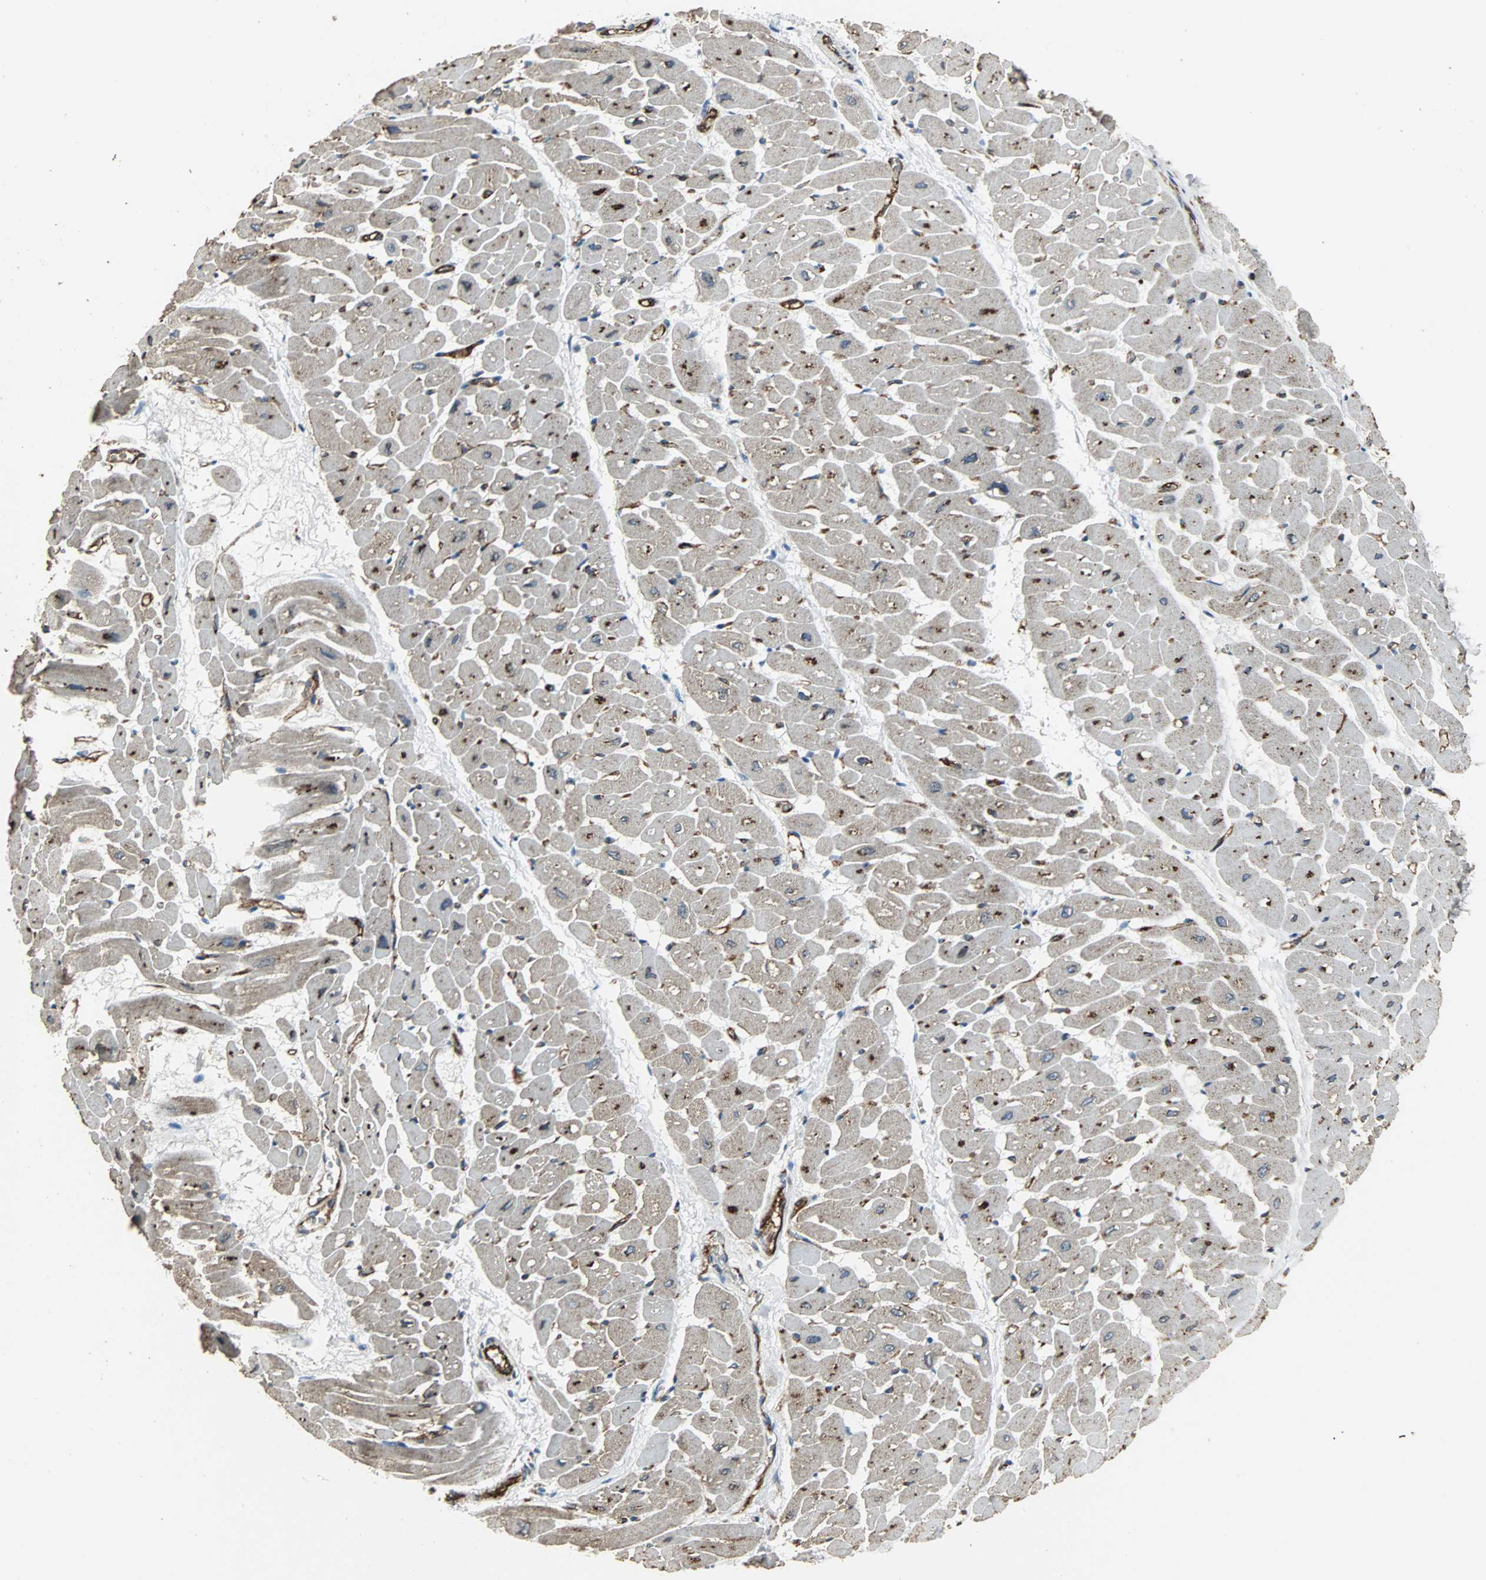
{"staining": {"intensity": "strong", "quantity": ">75%", "location": "cytoplasmic/membranous"}, "tissue": "heart muscle", "cell_type": "Cardiomyocytes", "image_type": "normal", "snomed": [{"axis": "morphology", "description": "Normal tissue, NOS"}, {"axis": "topography", "description": "Heart"}], "caption": "Immunohistochemistry (IHC) photomicrograph of normal heart muscle: human heart muscle stained using immunohistochemistry (IHC) exhibits high levels of strong protein expression localized specifically in the cytoplasmic/membranous of cardiomyocytes, appearing as a cytoplasmic/membranous brown color.", "gene": "F11R", "patient": {"sex": "male", "age": 45}}